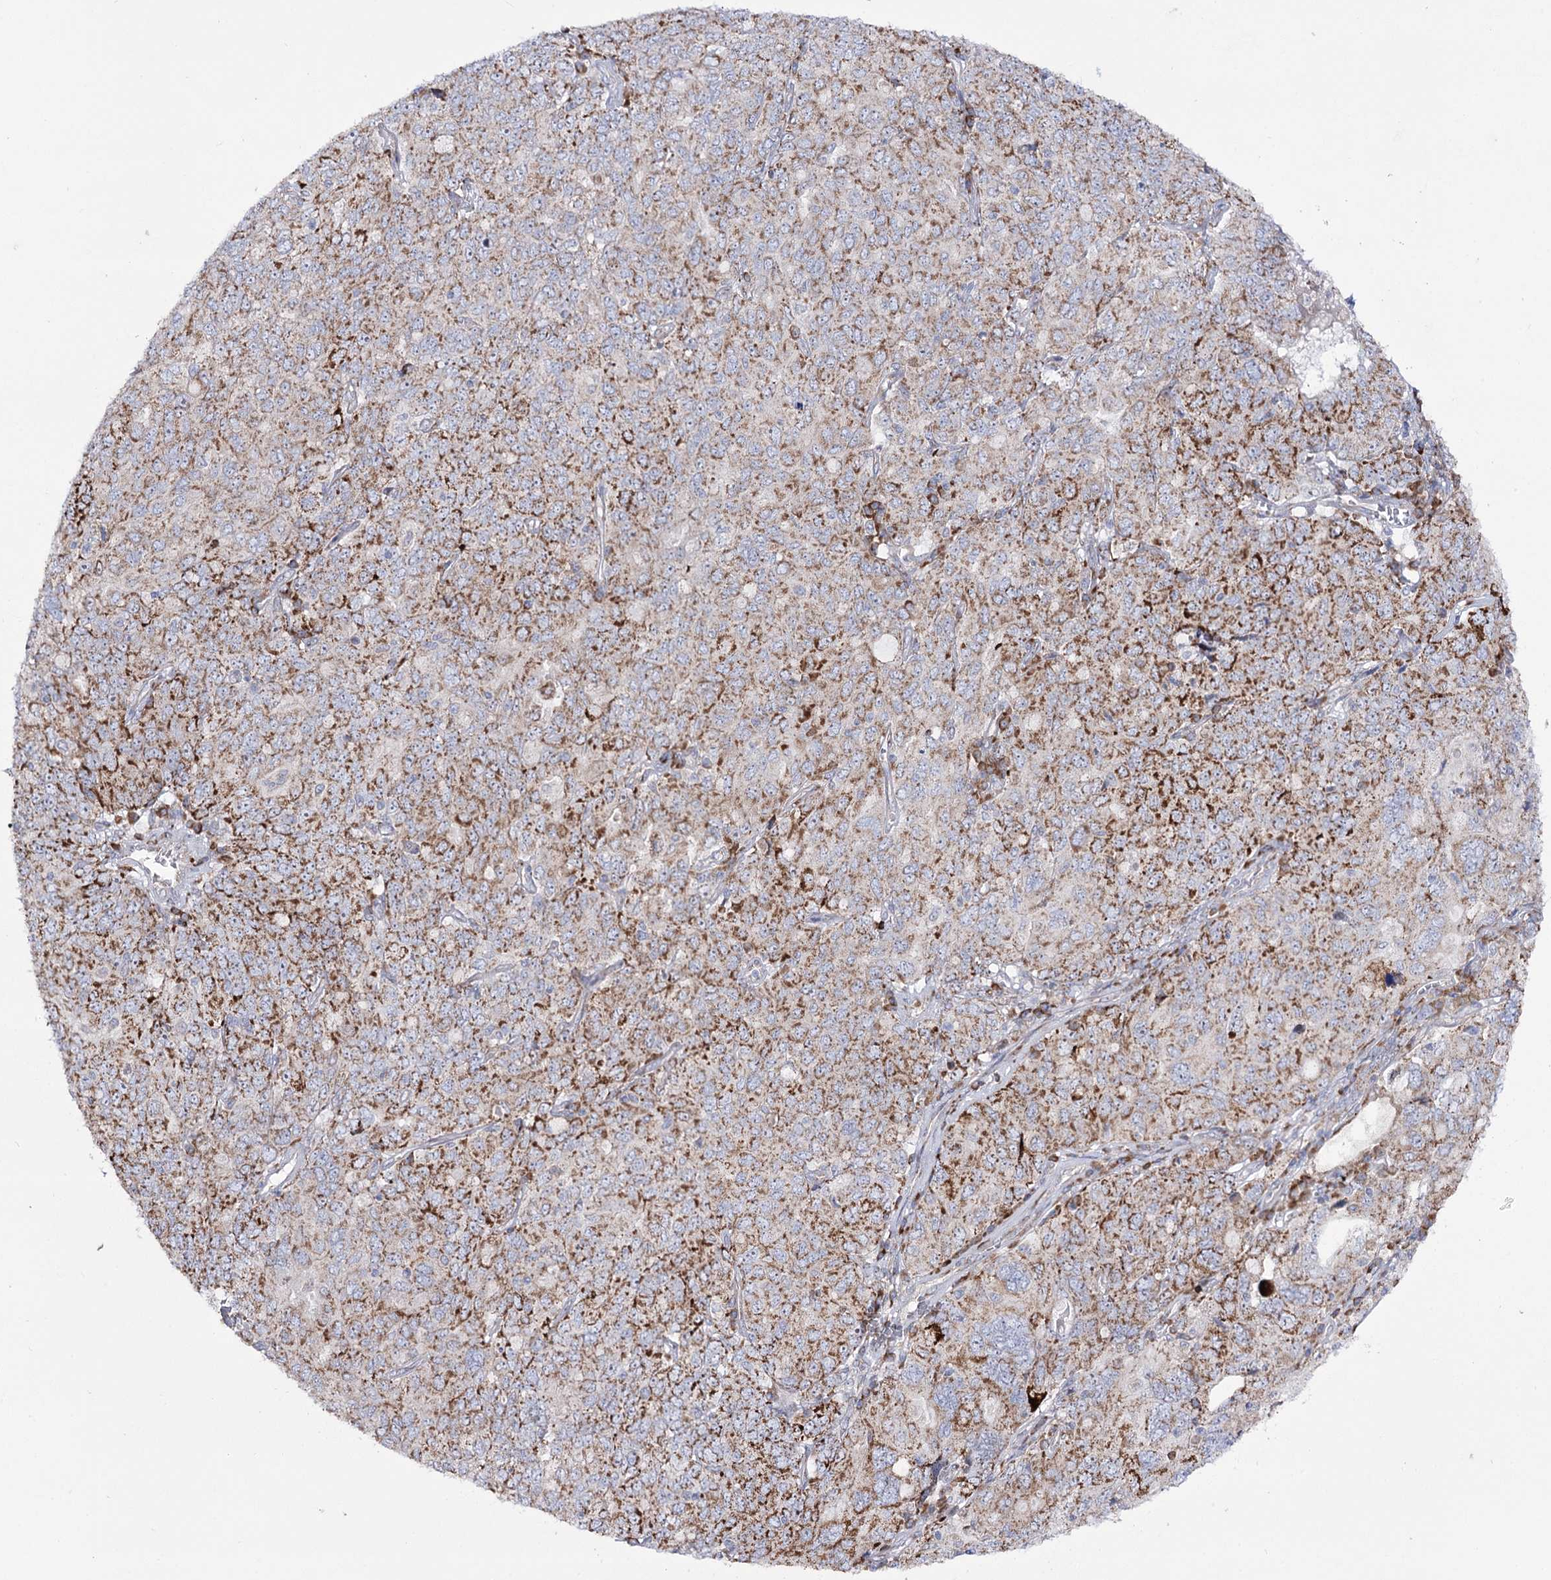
{"staining": {"intensity": "moderate", "quantity": ">75%", "location": "cytoplasmic/membranous"}, "tissue": "ovarian cancer", "cell_type": "Tumor cells", "image_type": "cancer", "snomed": [{"axis": "morphology", "description": "Carcinoma, endometroid"}, {"axis": "topography", "description": "Ovary"}], "caption": "Protein expression analysis of endometroid carcinoma (ovarian) shows moderate cytoplasmic/membranous staining in about >75% of tumor cells. The protein is shown in brown color, while the nuclei are stained blue.", "gene": "METTL5", "patient": {"sex": "female", "age": 62}}